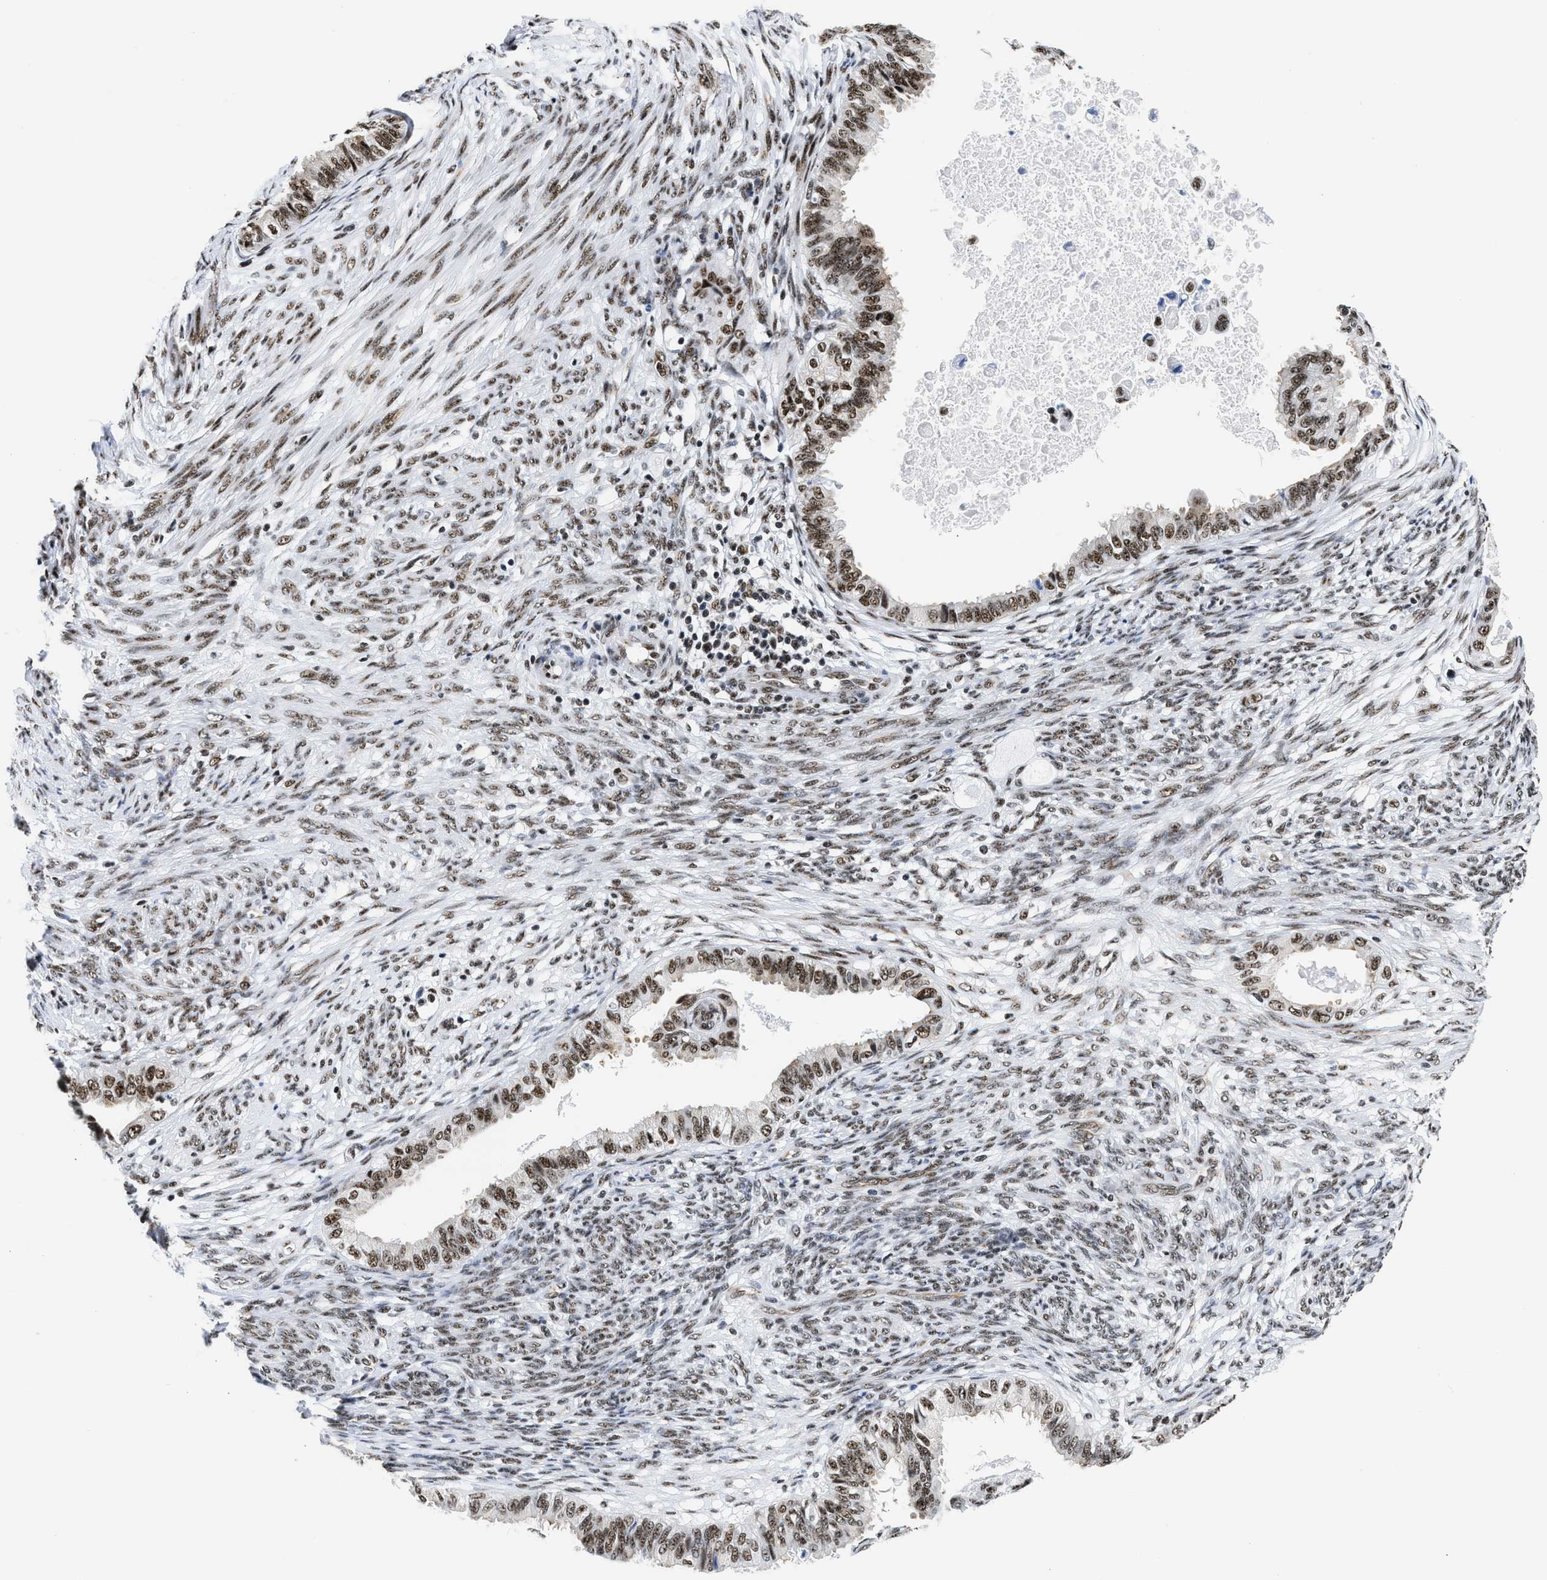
{"staining": {"intensity": "moderate", "quantity": ">75%", "location": "nuclear"}, "tissue": "cervical cancer", "cell_type": "Tumor cells", "image_type": "cancer", "snomed": [{"axis": "morphology", "description": "Normal tissue, NOS"}, {"axis": "morphology", "description": "Adenocarcinoma, NOS"}, {"axis": "topography", "description": "Cervix"}, {"axis": "topography", "description": "Endometrium"}], "caption": "This image displays immunohistochemistry (IHC) staining of human cervical adenocarcinoma, with medium moderate nuclear expression in about >75% of tumor cells.", "gene": "RBM8A", "patient": {"sex": "female", "age": 86}}